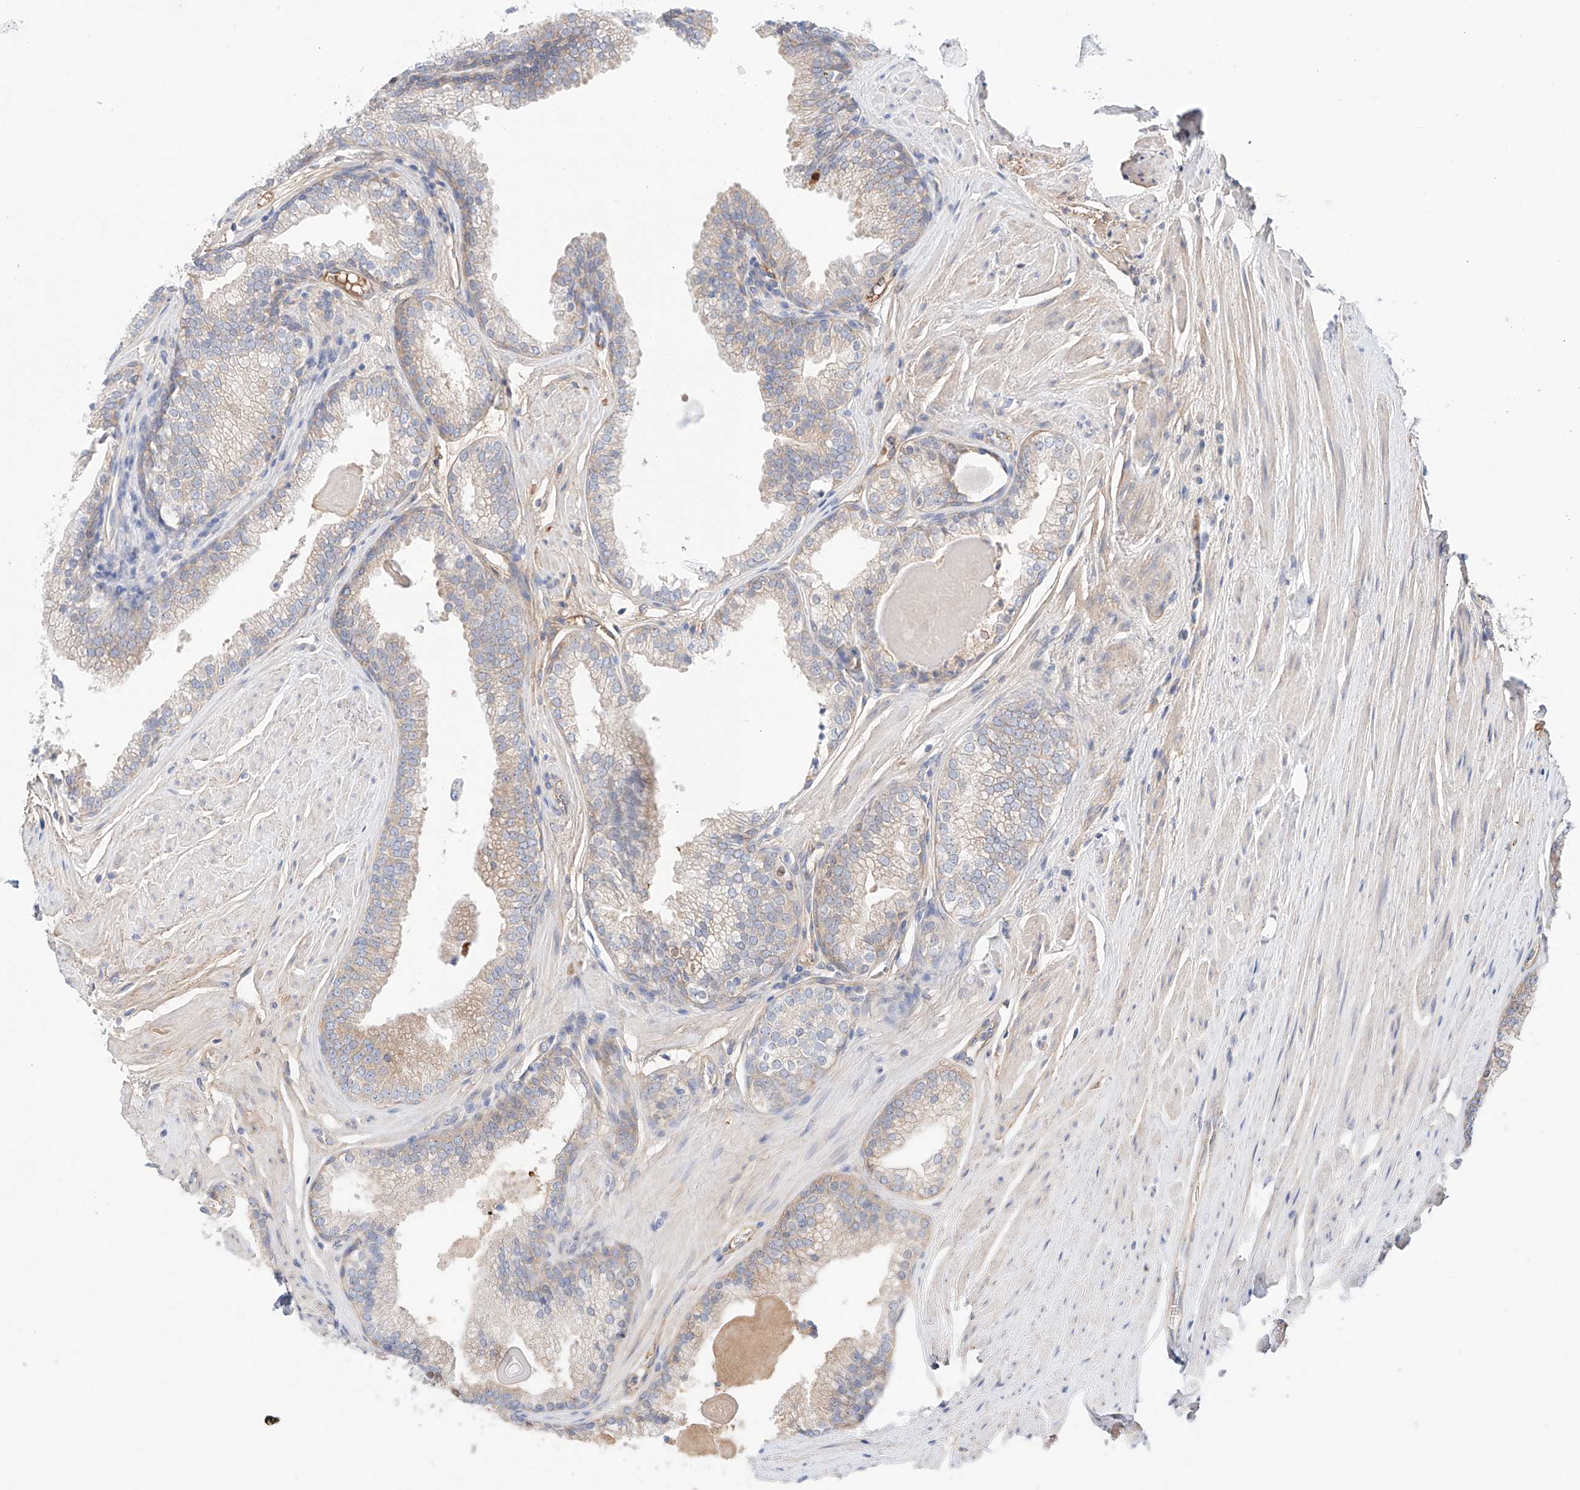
{"staining": {"intensity": "weak", "quantity": "25%-75%", "location": "nuclear"}, "tissue": "prostate cancer", "cell_type": "Tumor cells", "image_type": "cancer", "snomed": [{"axis": "morphology", "description": "Adenocarcinoma, High grade"}, {"axis": "topography", "description": "Prostate"}], "caption": "Immunohistochemistry (IHC) histopathology image of neoplastic tissue: human prostate adenocarcinoma (high-grade) stained using IHC reveals low levels of weak protein expression localized specifically in the nuclear of tumor cells, appearing as a nuclear brown color.", "gene": "PGGT1B", "patient": {"sex": "male", "age": 63}}